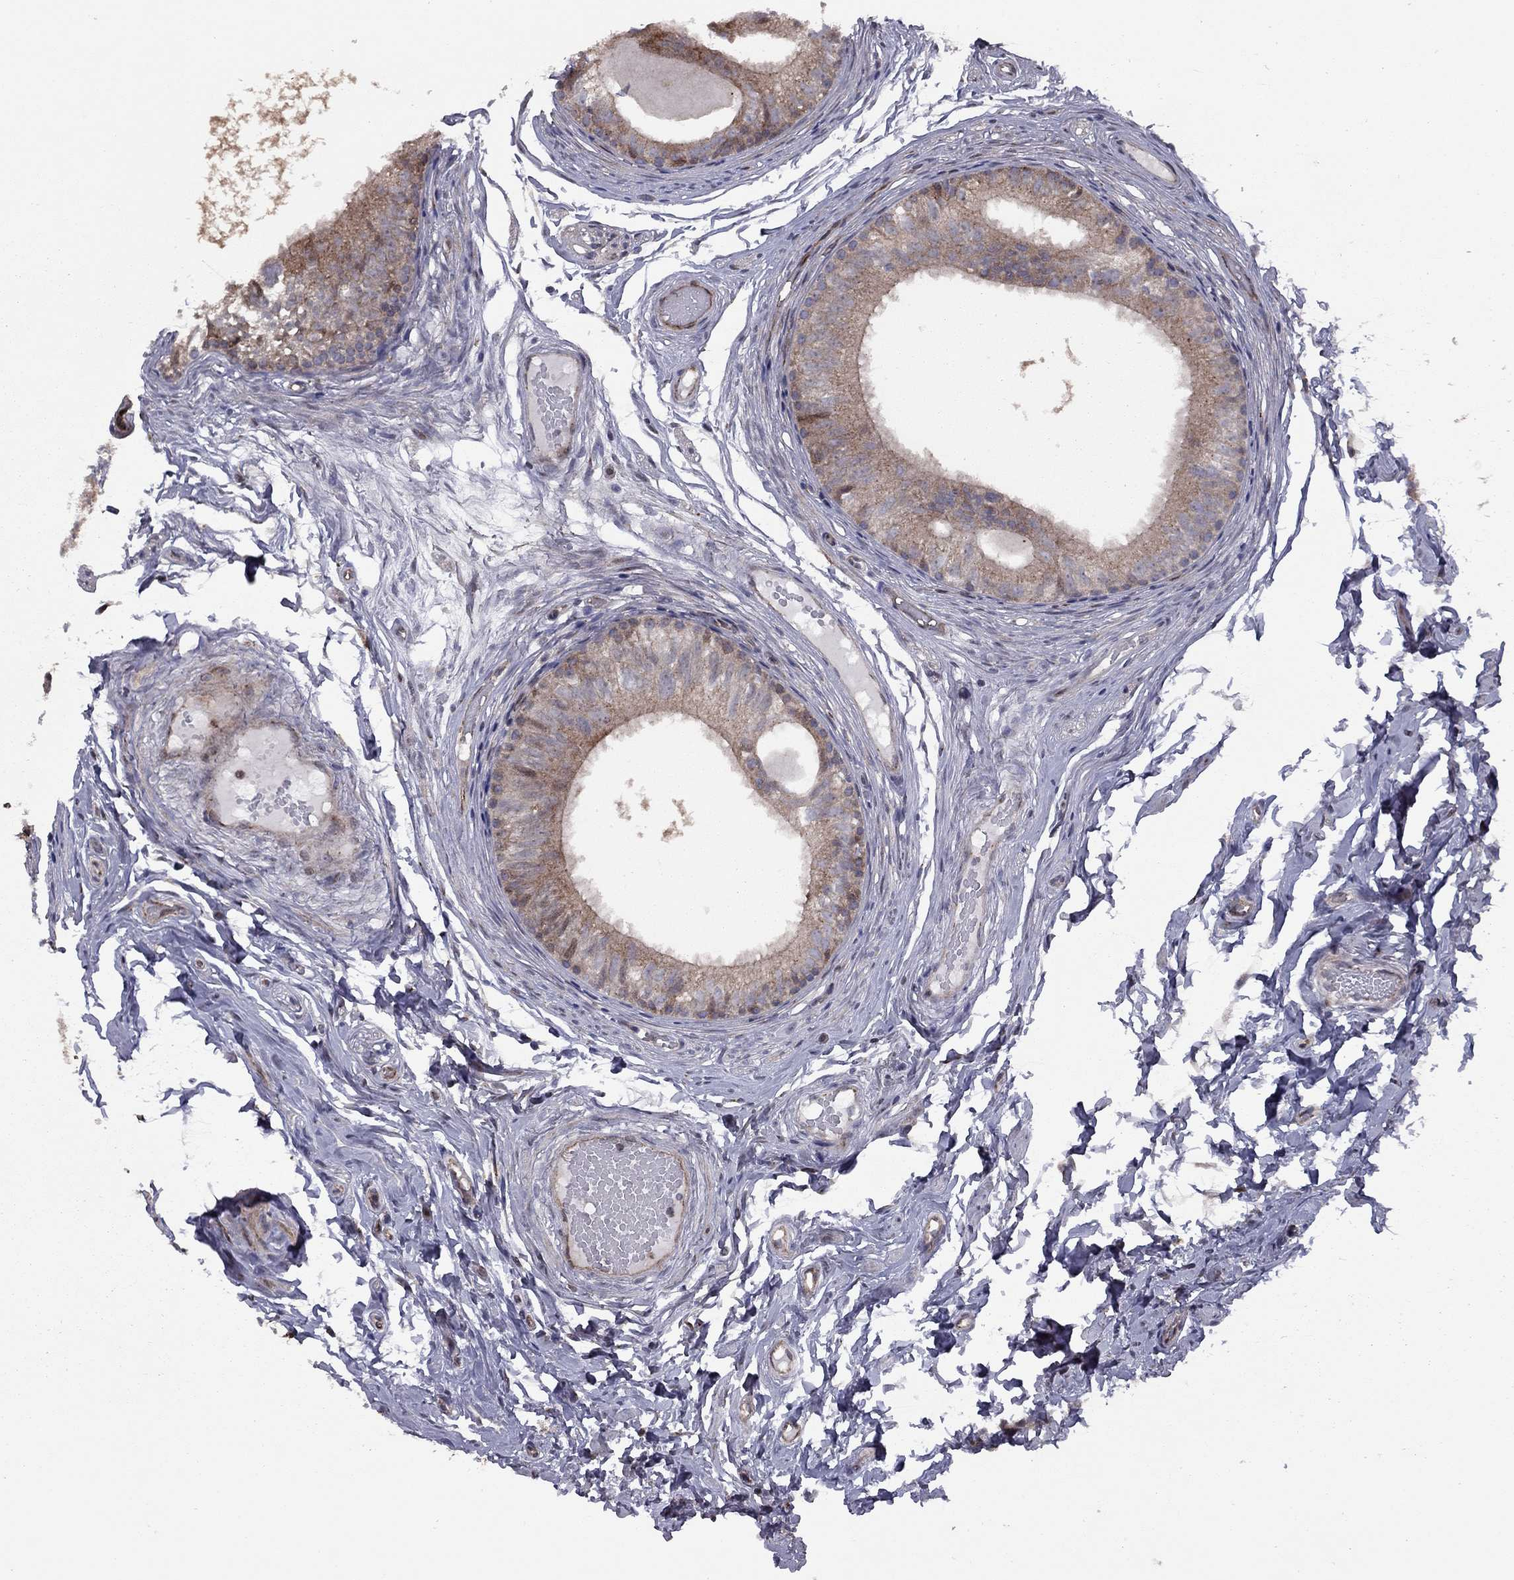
{"staining": {"intensity": "moderate", "quantity": ">75%", "location": "cytoplasmic/membranous"}, "tissue": "epididymis", "cell_type": "Glandular cells", "image_type": "normal", "snomed": [{"axis": "morphology", "description": "Normal tissue, NOS"}, {"axis": "topography", "description": "Epididymis"}], "caption": "Protein analysis of benign epididymis displays moderate cytoplasmic/membranous positivity in about >75% of glandular cells. The staining is performed using DAB brown chromogen to label protein expression. The nuclei are counter-stained blue using hematoxylin.", "gene": "DUSP7", "patient": {"sex": "male", "age": 29}}